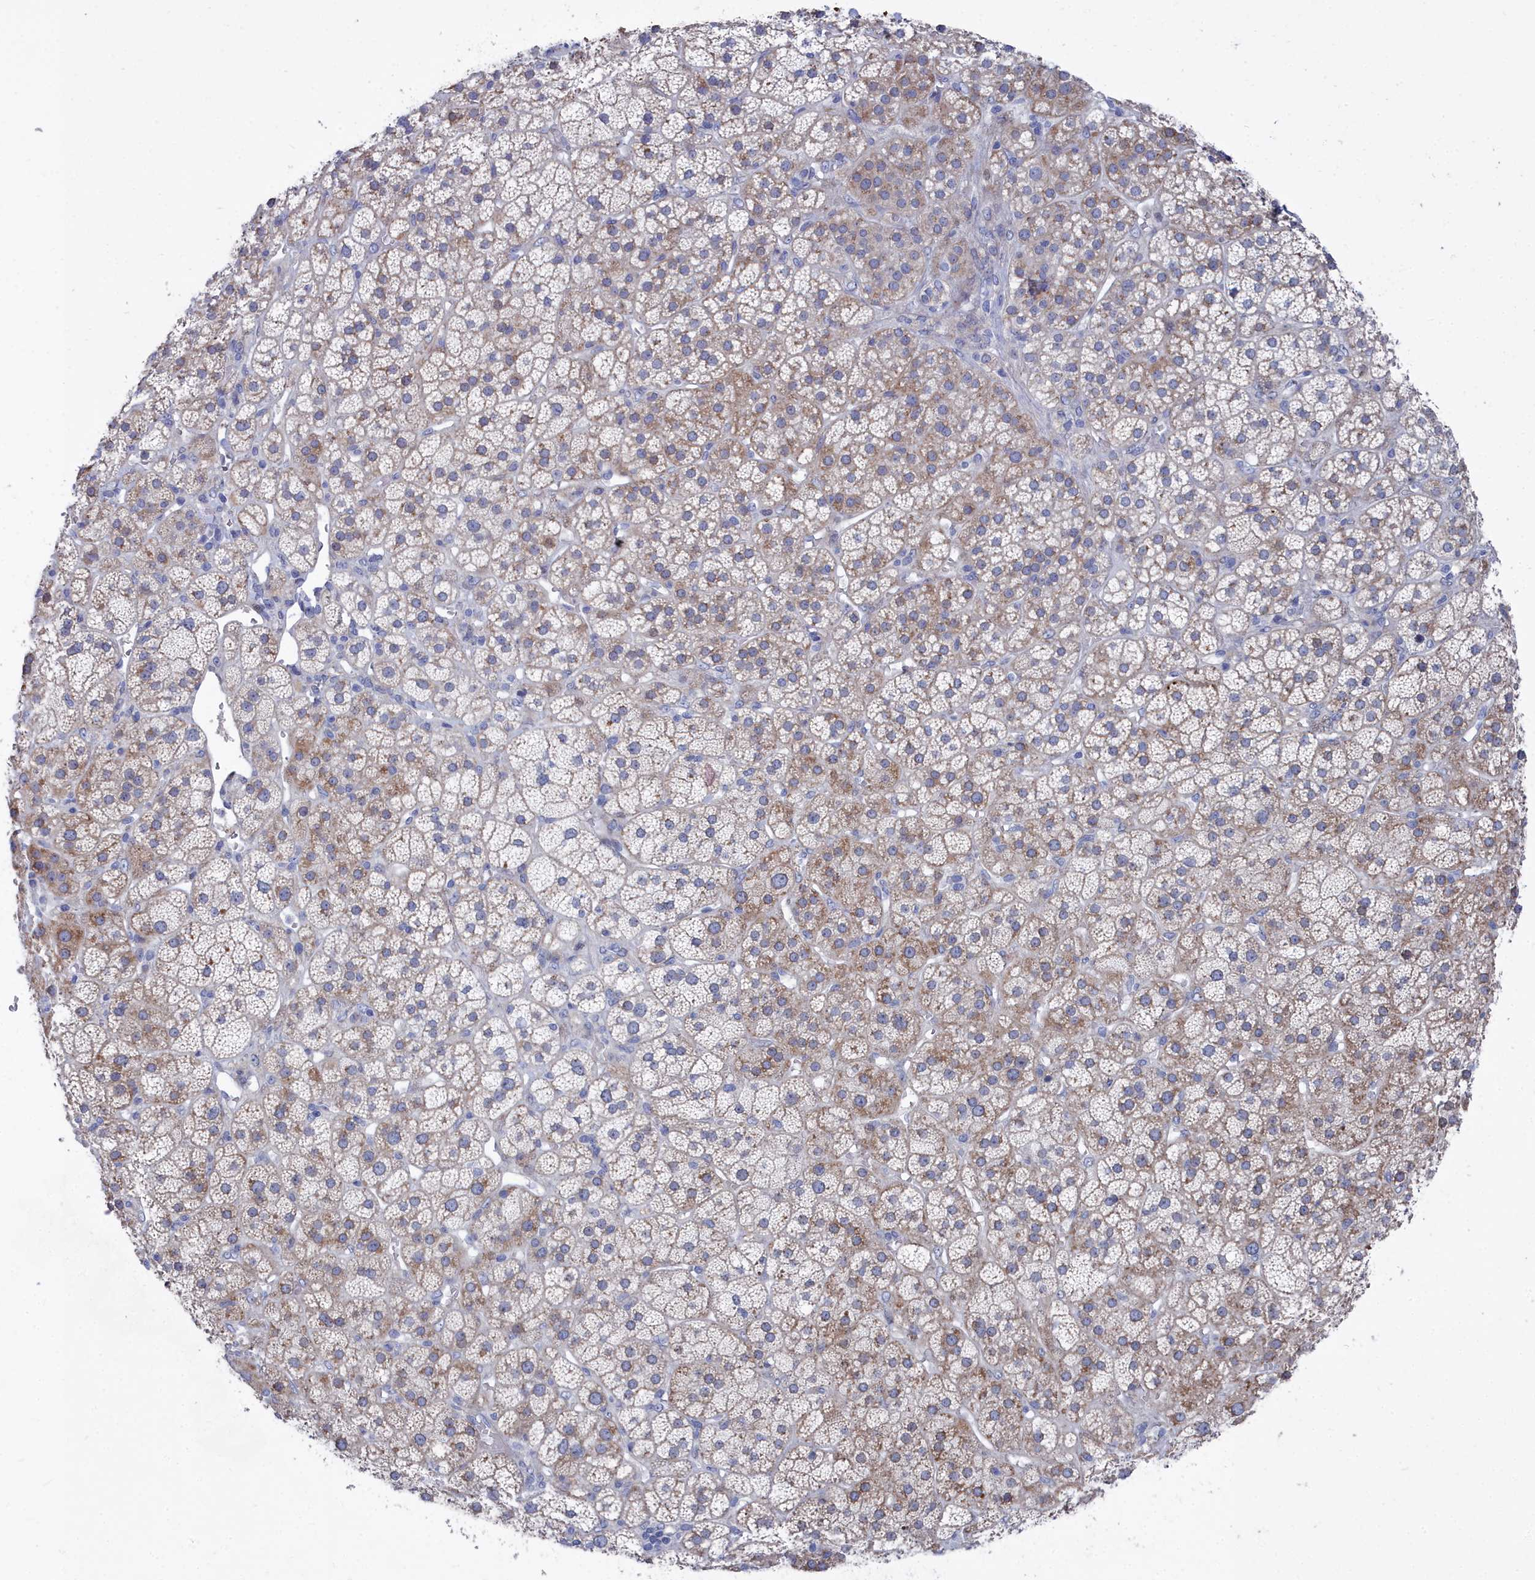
{"staining": {"intensity": "moderate", "quantity": "25%-75%", "location": "cytoplasmic/membranous"}, "tissue": "adrenal gland", "cell_type": "Glandular cells", "image_type": "normal", "snomed": [{"axis": "morphology", "description": "Normal tissue, NOS"}, {"axis": "topography", "description": "Adrenal gland"}], "caption": "Adrenal gland stained for a protein exhibits moderate cytoplasmic/membranous positivity in glandular cells. Using DAB (brown) and hematoxylin (blue) stains, captured at high magnification using brightfield microscopy.", "gene": "SHISAL2A", "patient": {"sex": "female", "age": 70}}